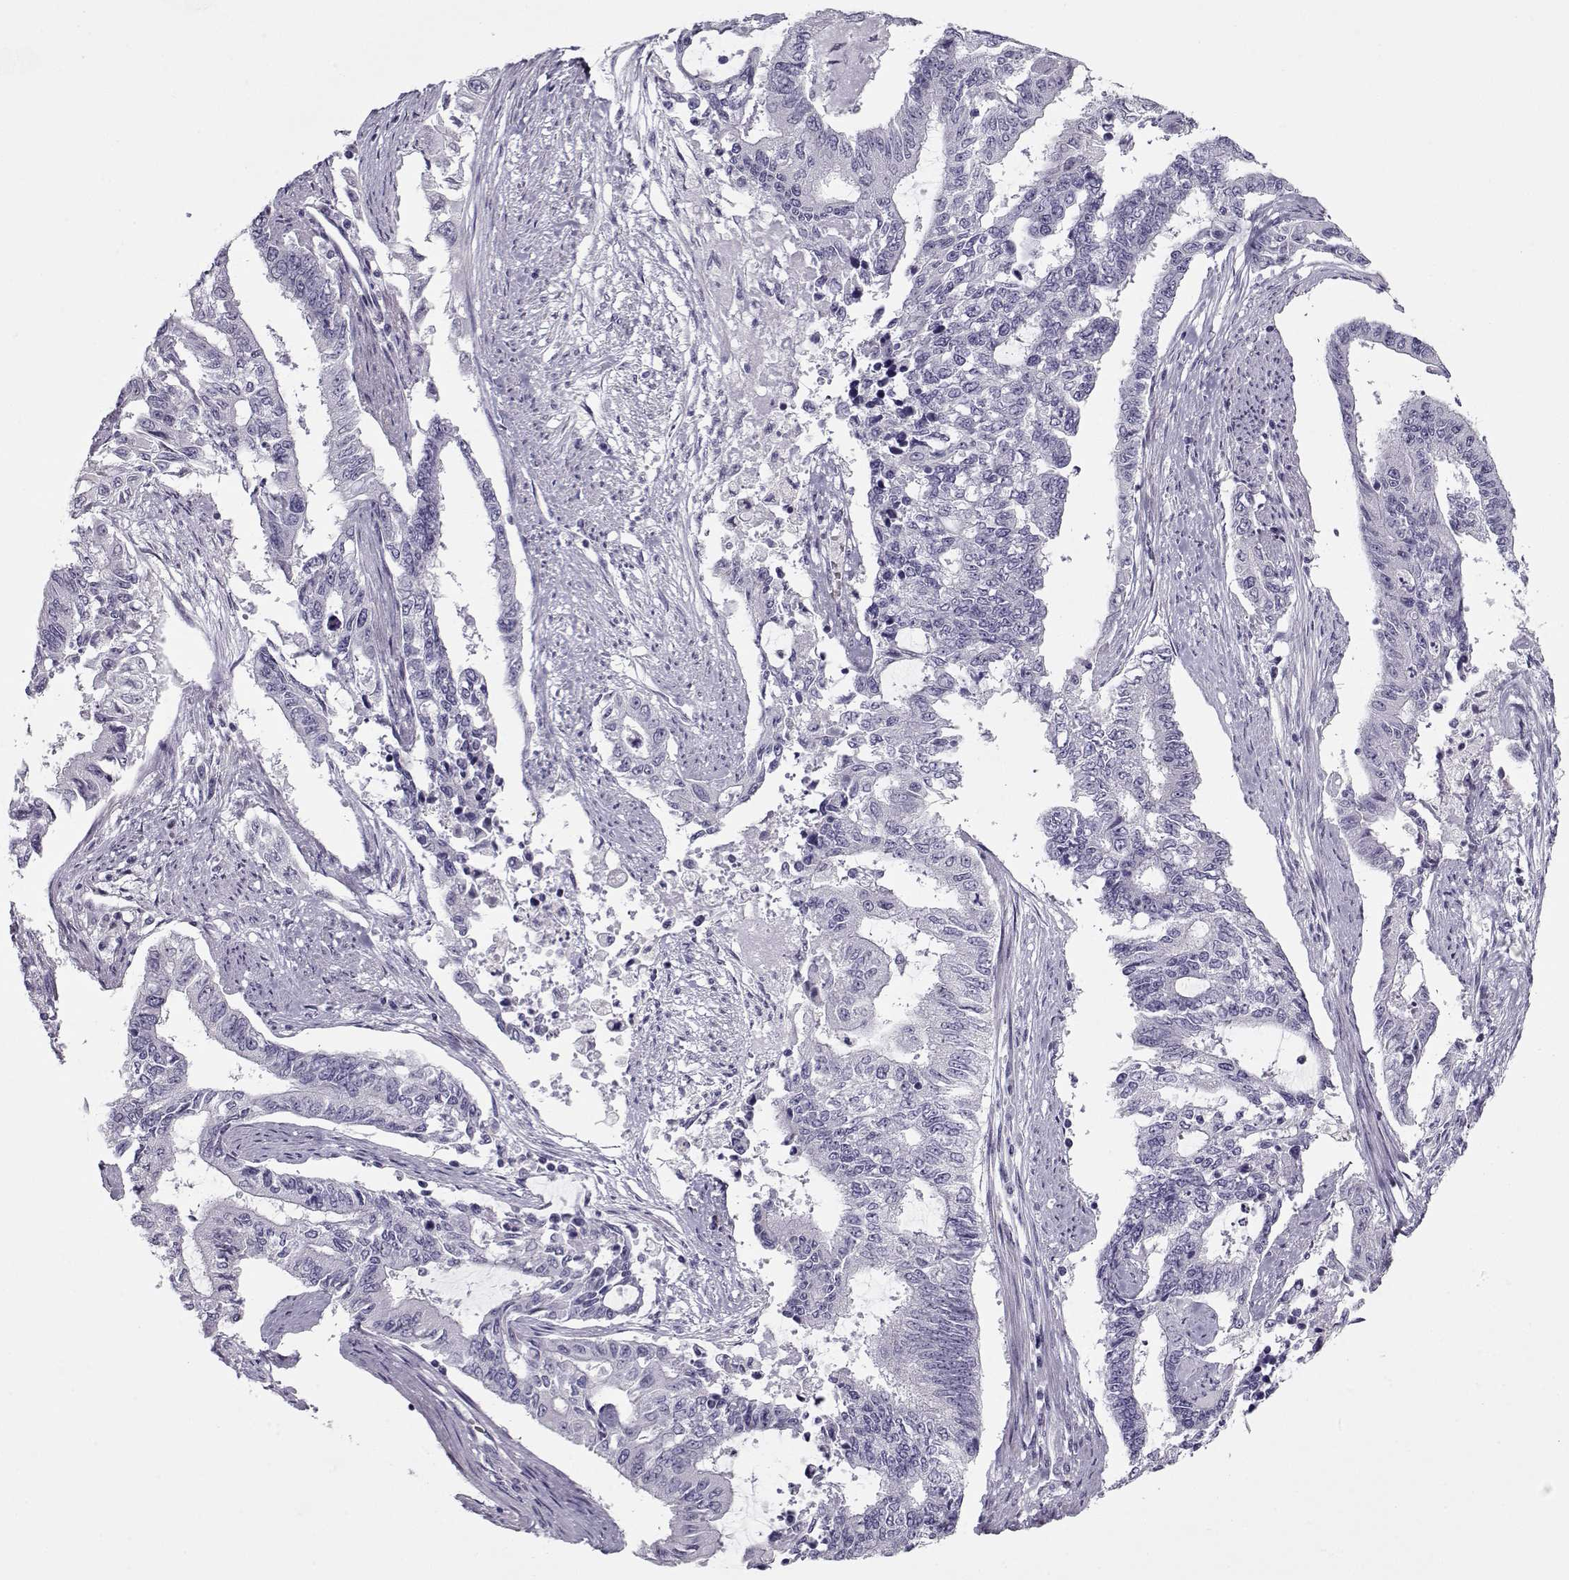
{"staining": {"intensity": "negative", "quantity": "none", "location": "none"}, "tissue": "endometrial cancer", "cell_type": "Tumor cells", "image_type": "cancer", "snomed": [{"axis": "morphology", "description": "Adenocarcinoma, NOS"}, {"axis": "topography", "description": "Uterus"}], "caption": "The immunohistochemistry photomicrograph has no significant expression in tumor cells of endometrial adenocarcinoma tissue.", "gene": "CIBAR1", "patient": {"sex": "female", "age": 59}}